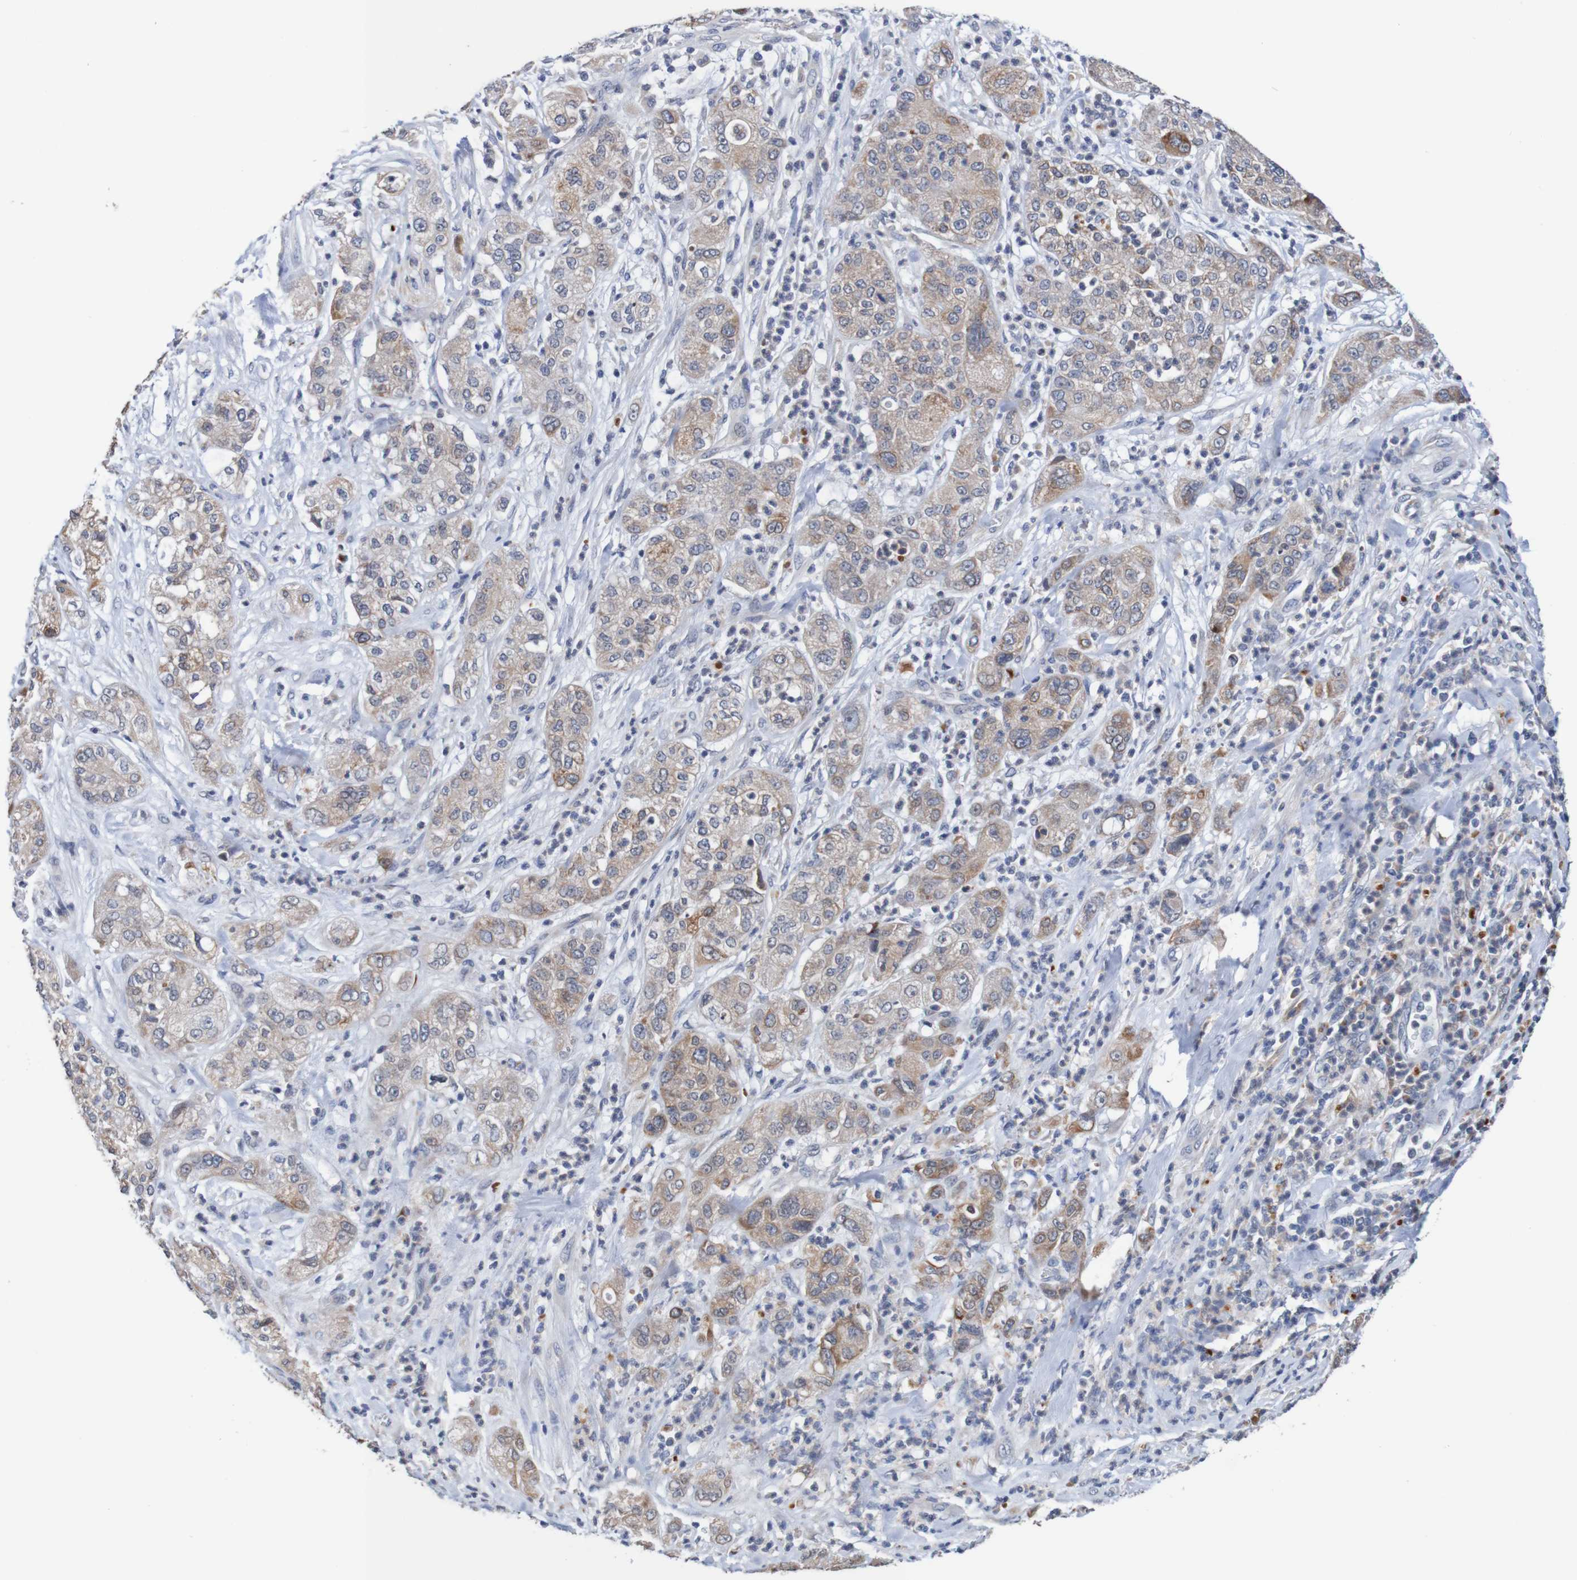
{"staining": {"intensity": "moderate", "quantity": ">75%", "location": "cytoplasmic/membranous"}, "tissue": "pancreatic cancer", "cell_type": "Tumor cells", "image_type": "cancer", "snomed": [{"axis": "morphology", "description": "Adenocarcinoma, NOS"}, {"axis": "topography", "description": "Pancreas"}], "caption": "Pancreatic adenocarcinoma stained with immunohistochemistry (IHC) displays moderate cytoplasmic/membranous positivity in approximately >75% of tumor cells. The protein is shown in brown color, while the nuclei are stained blue.", "gene": "FIBP", "patient": {"sex": "female", "age": 78}}